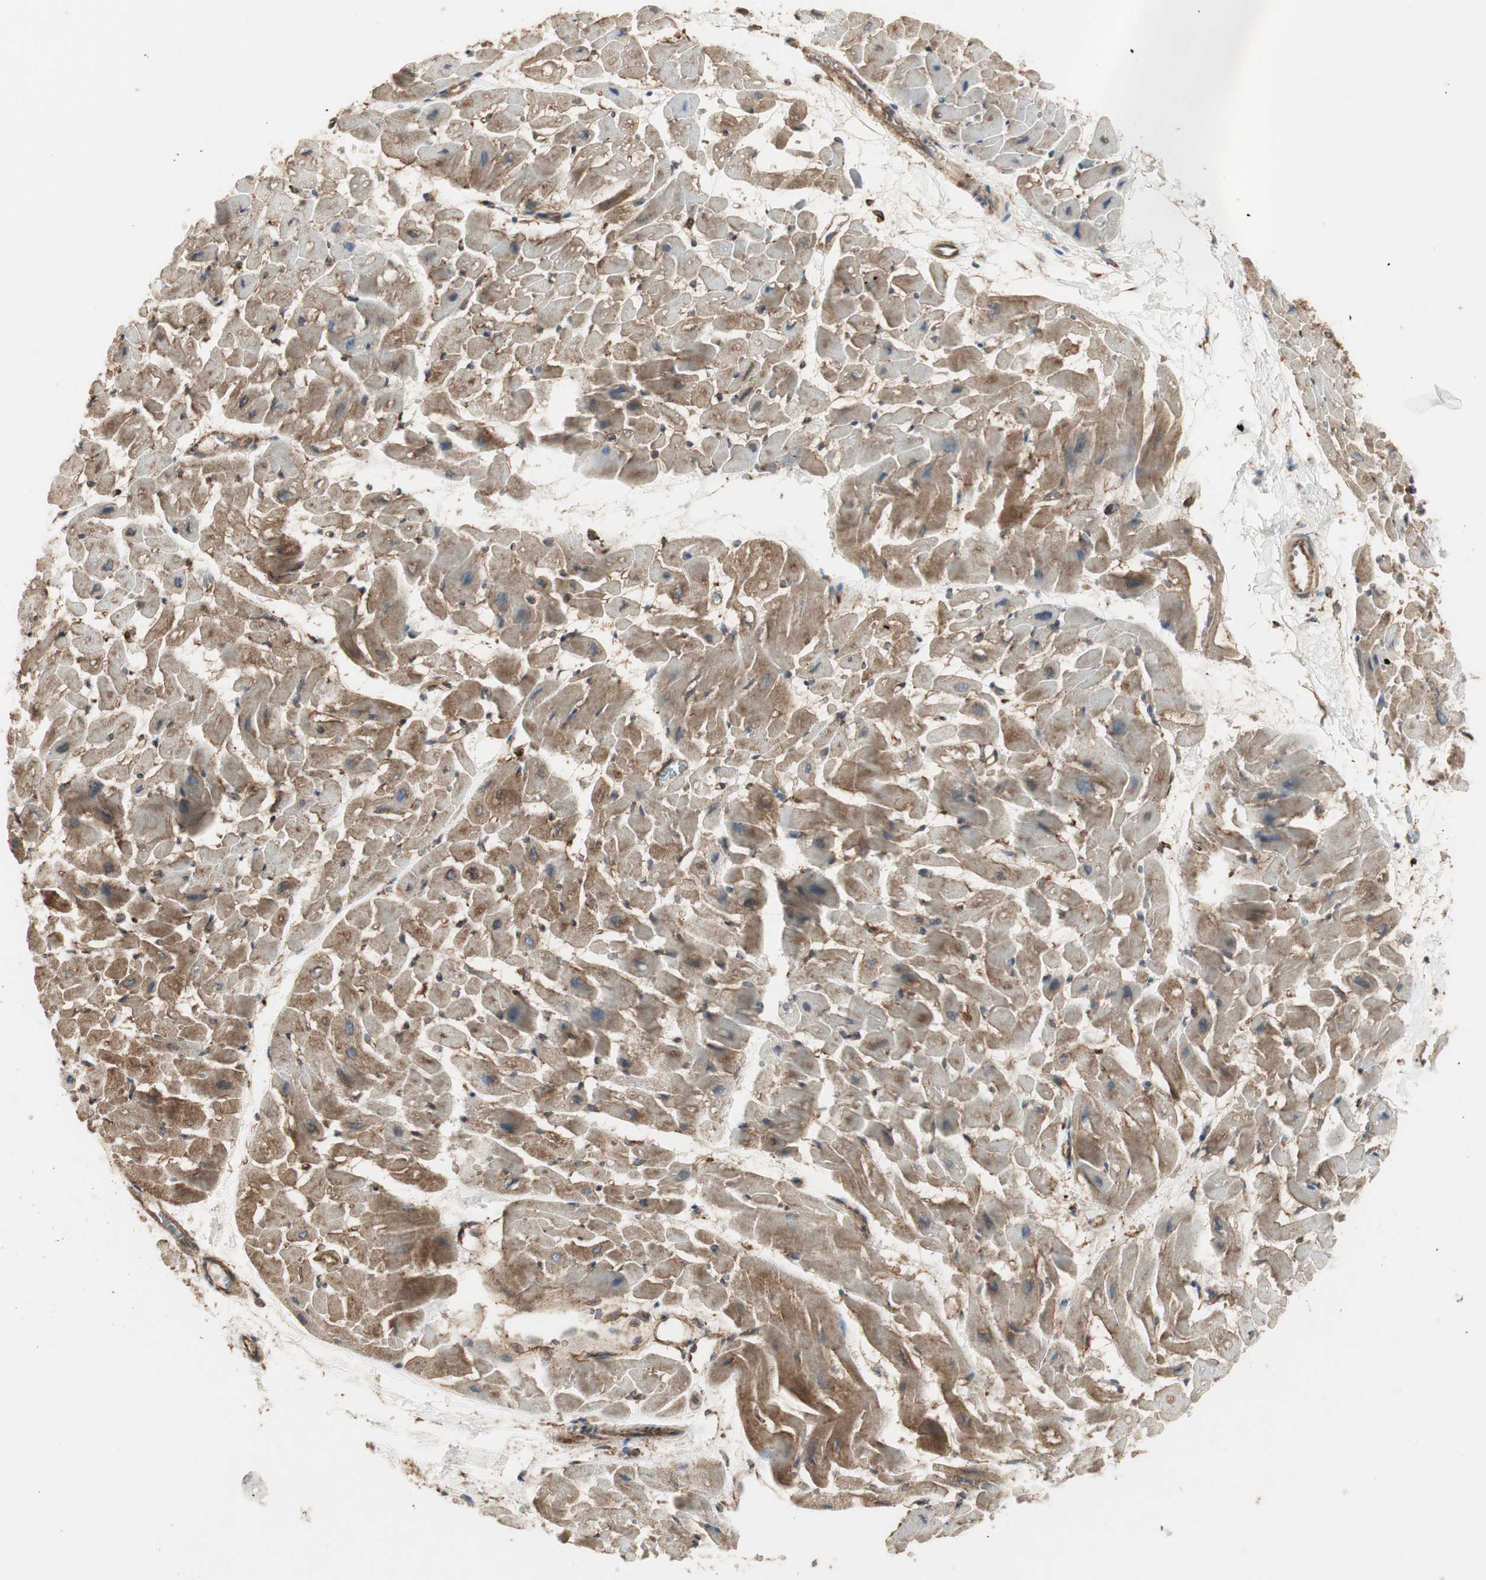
{"staining": {"intensity": "moderate", "quantity": ">75%", "location": "cytoplasmic/membranous"}, "tissue": "heart muscle", "cell_type": "Cardiomyocytes", "image_type": "normal", "snomed": [{"axis": "morphology", "description": "Normal tissue, NOS"}, {"axis": "topography", "description": "Heart"}], "caption": "Normal heart muscle exhibits moderate cytoplasmic/membranous expression in approximately >75% of cardiomyocytes, visualized by immunohistochemistry.", "gene": "H6PD", "patient": {"sex": "male", "age": 45}}